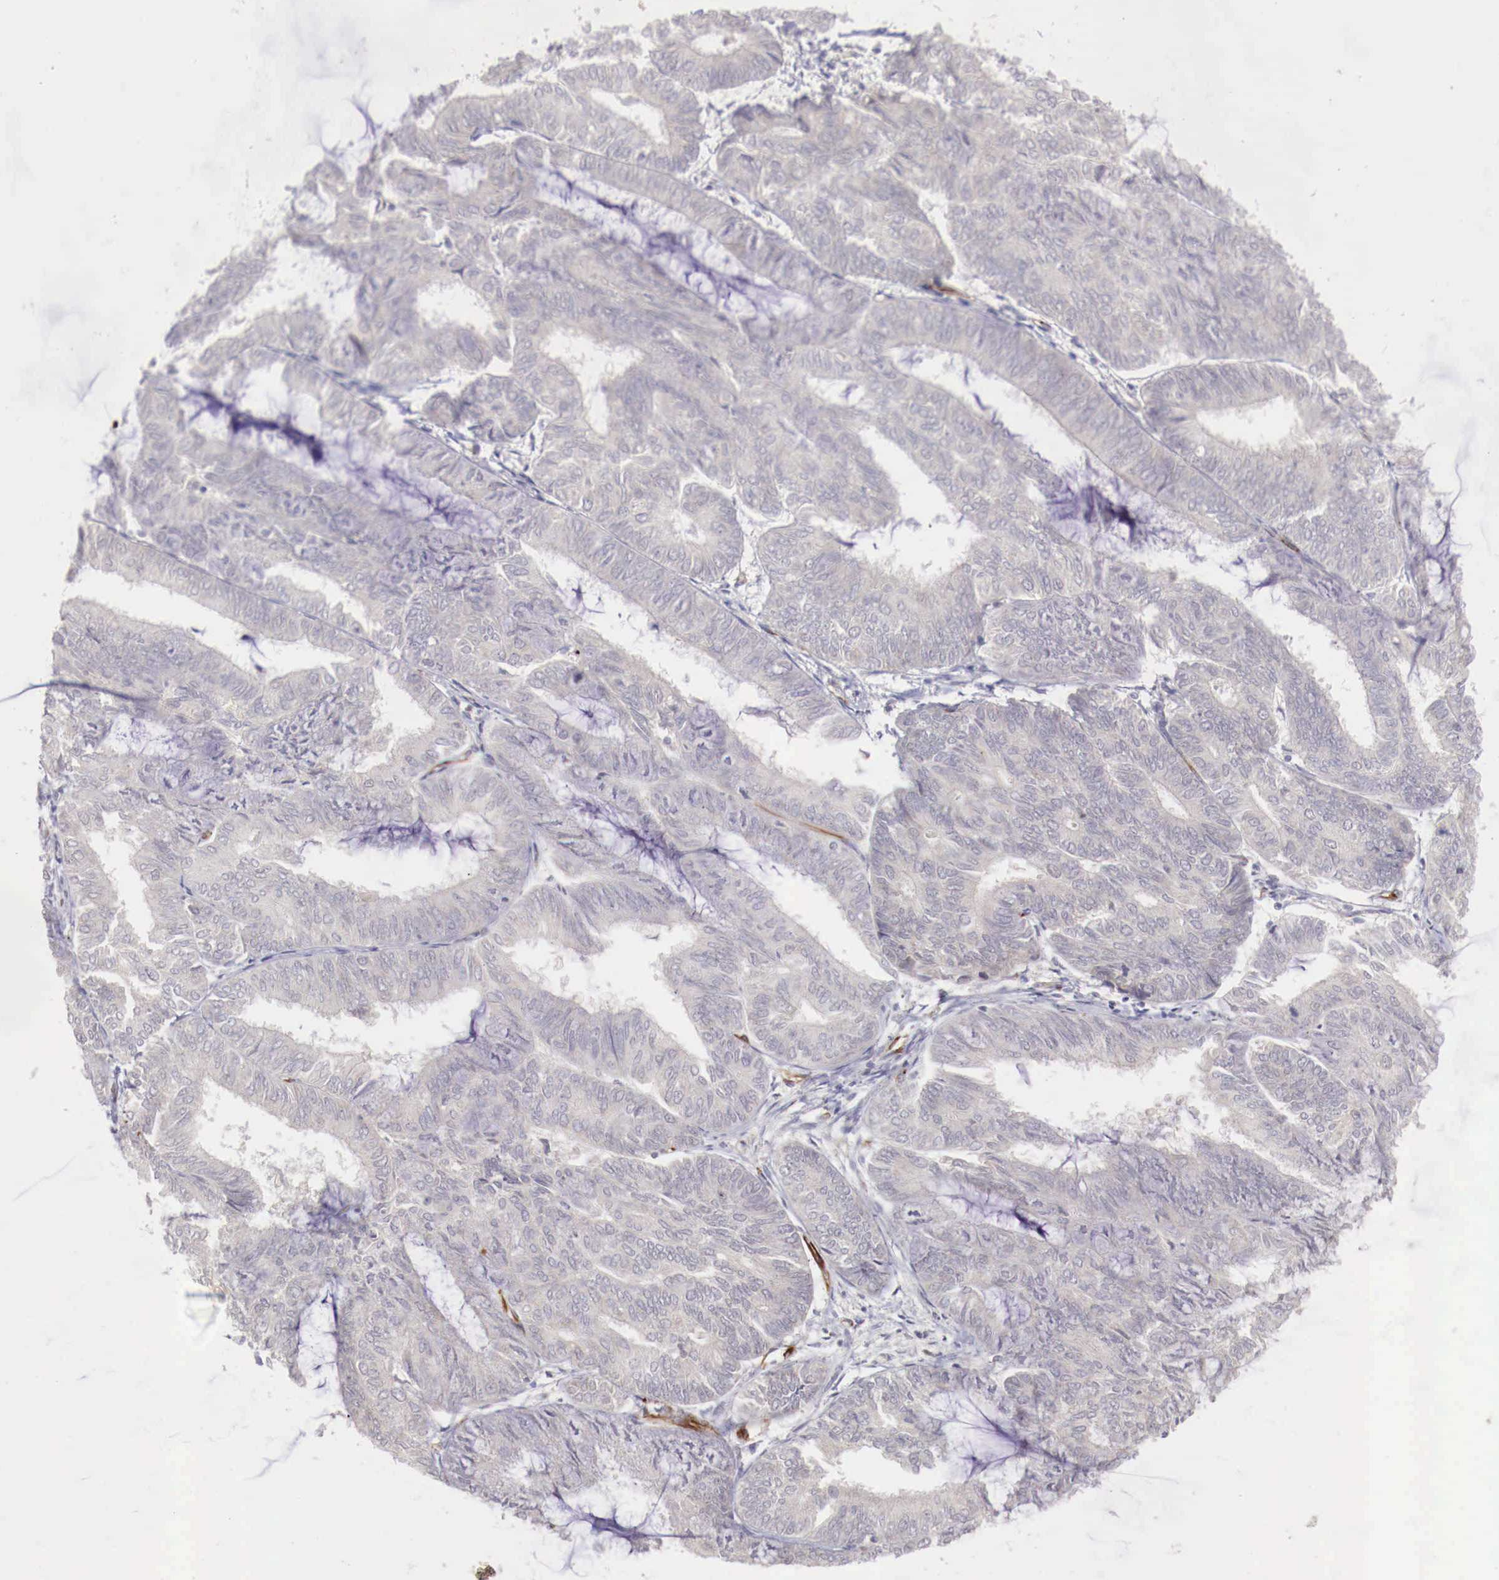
{"staining": {"intensity": "negative", "quantity": "none", "location": "none"}, "tissue": "endometrial cancer", "cell_type": "Tumor cells", "image_type": "cancer", "snomed": [{"axis": "morphology", "description": "Adenocarcinoma, NOS"}, {"axis": "topography", "description": "Endometrium"}], "caption": "The image shows no staining of tumor cells in endometrial cancer (adenocarcinoma).", "gene": "WT1", "patient": {"sex": "female", "age": 59}}